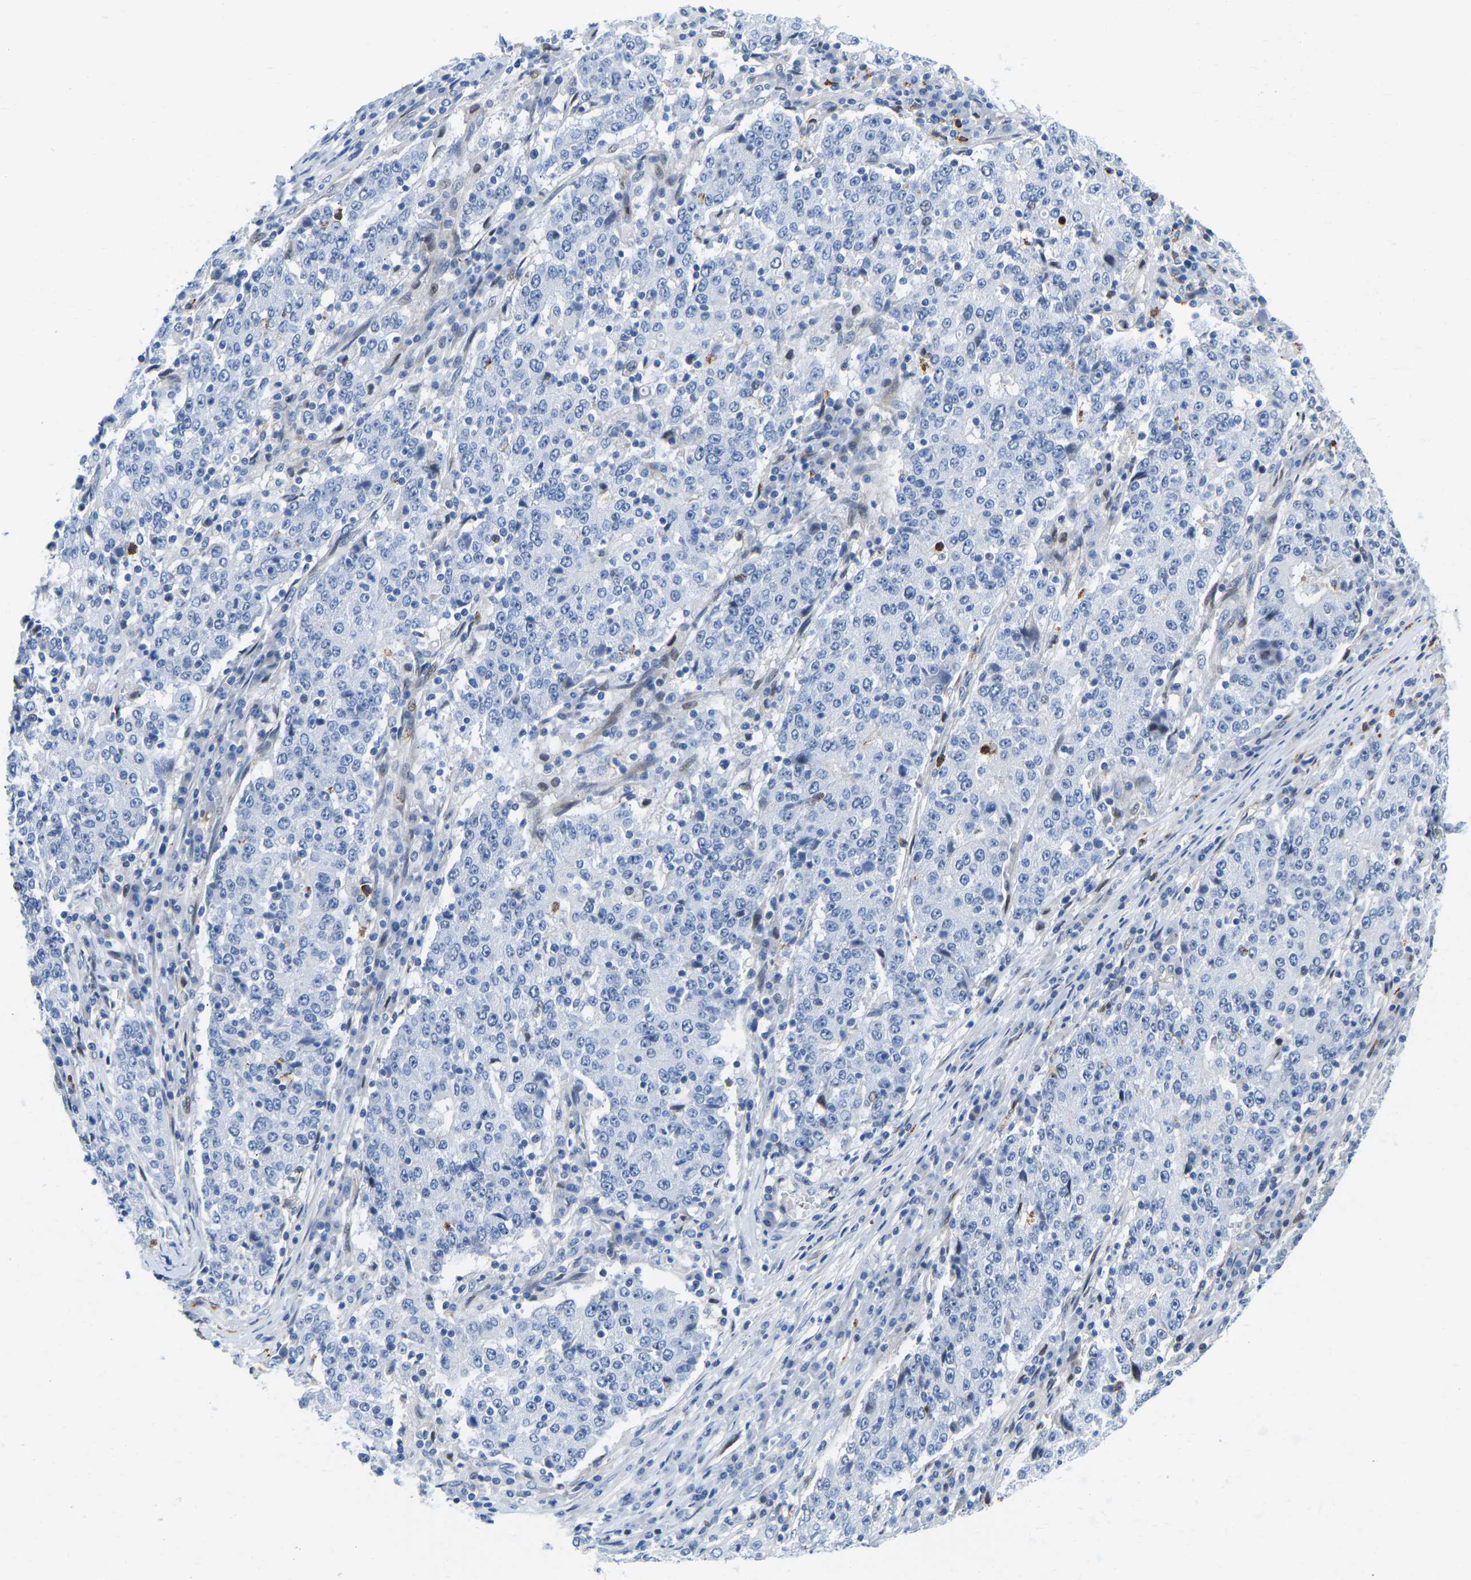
{"staining": {"intensity": "negative", "quantity": "none", "location": "none"}, "tissue": "stomach cancer", "cell_type": "Tumor cells", "image_type": "cancer", "snomed": [{"axis": "morphology", "description": "Adenocarcinoma, NOS"}, {"axis": "topography", "description": "Stomach"}], "caption": "Tumor cells are negative for brown protein staining in adenocarcinoma (stomach).", "gene": "HDAC5", "patient": {"sex": "male", "age": 59}}